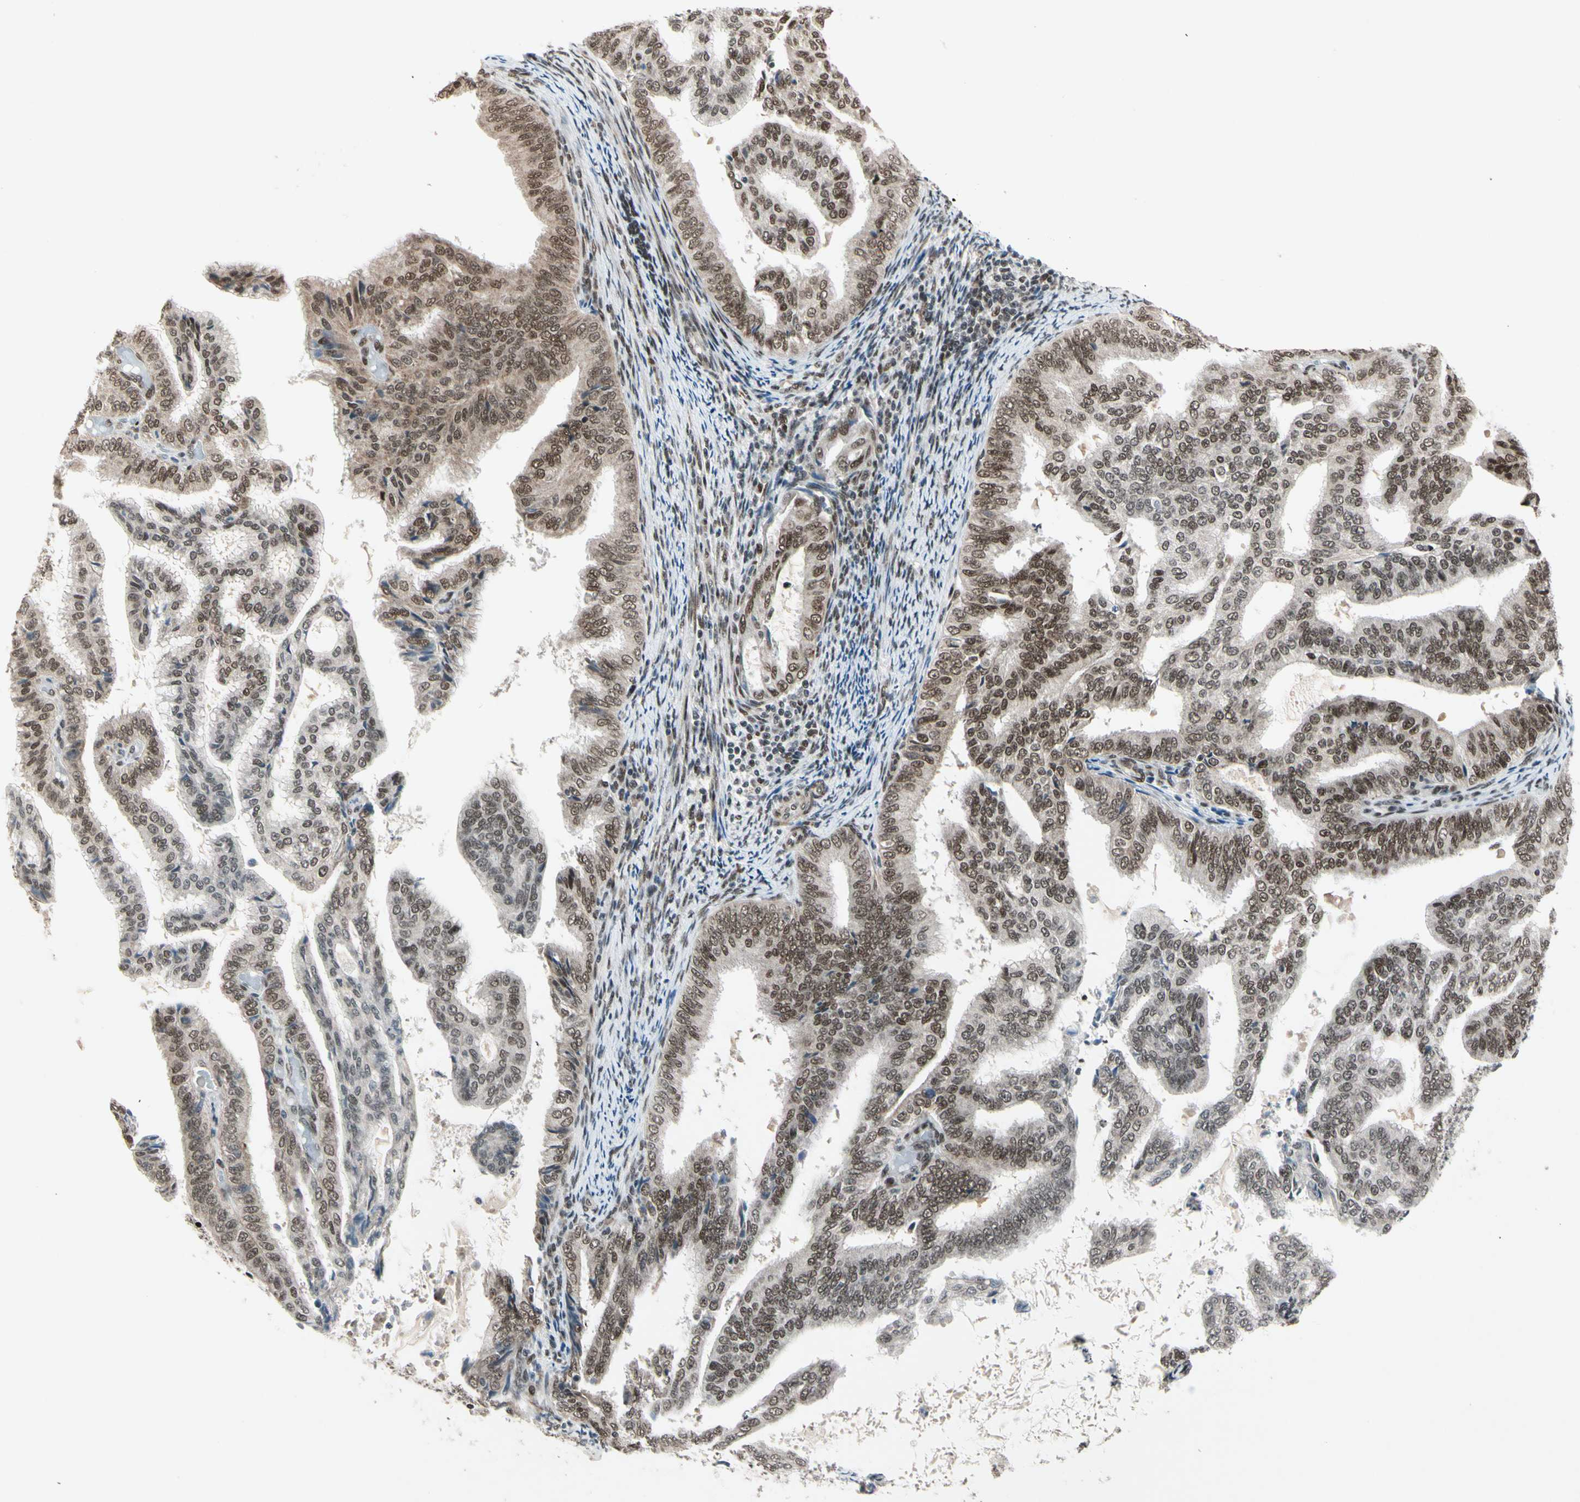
{"staining": {"intensity": "strong", "quantity": ">75%", "location": "cytoplasmic/membranous,nuclear"}, "tissue": "endometrial cancer", "cell_type": "Tumor cells", "image_type": "cancer", "snomed": [{"axis": "morphology", "description": "Adenocarcinoma, NOS"}, {"axis": "topography", "description": "Endometrium"}], "caption": "Endometrial cancer stained with immunohistochemistry (IHC) shows strong cytoplasmic/membranous and nuclear staining in approximately >75% of tumor cells.", "gene": "CHAMP1", "patient": {"sex": "female", "age": 58}}